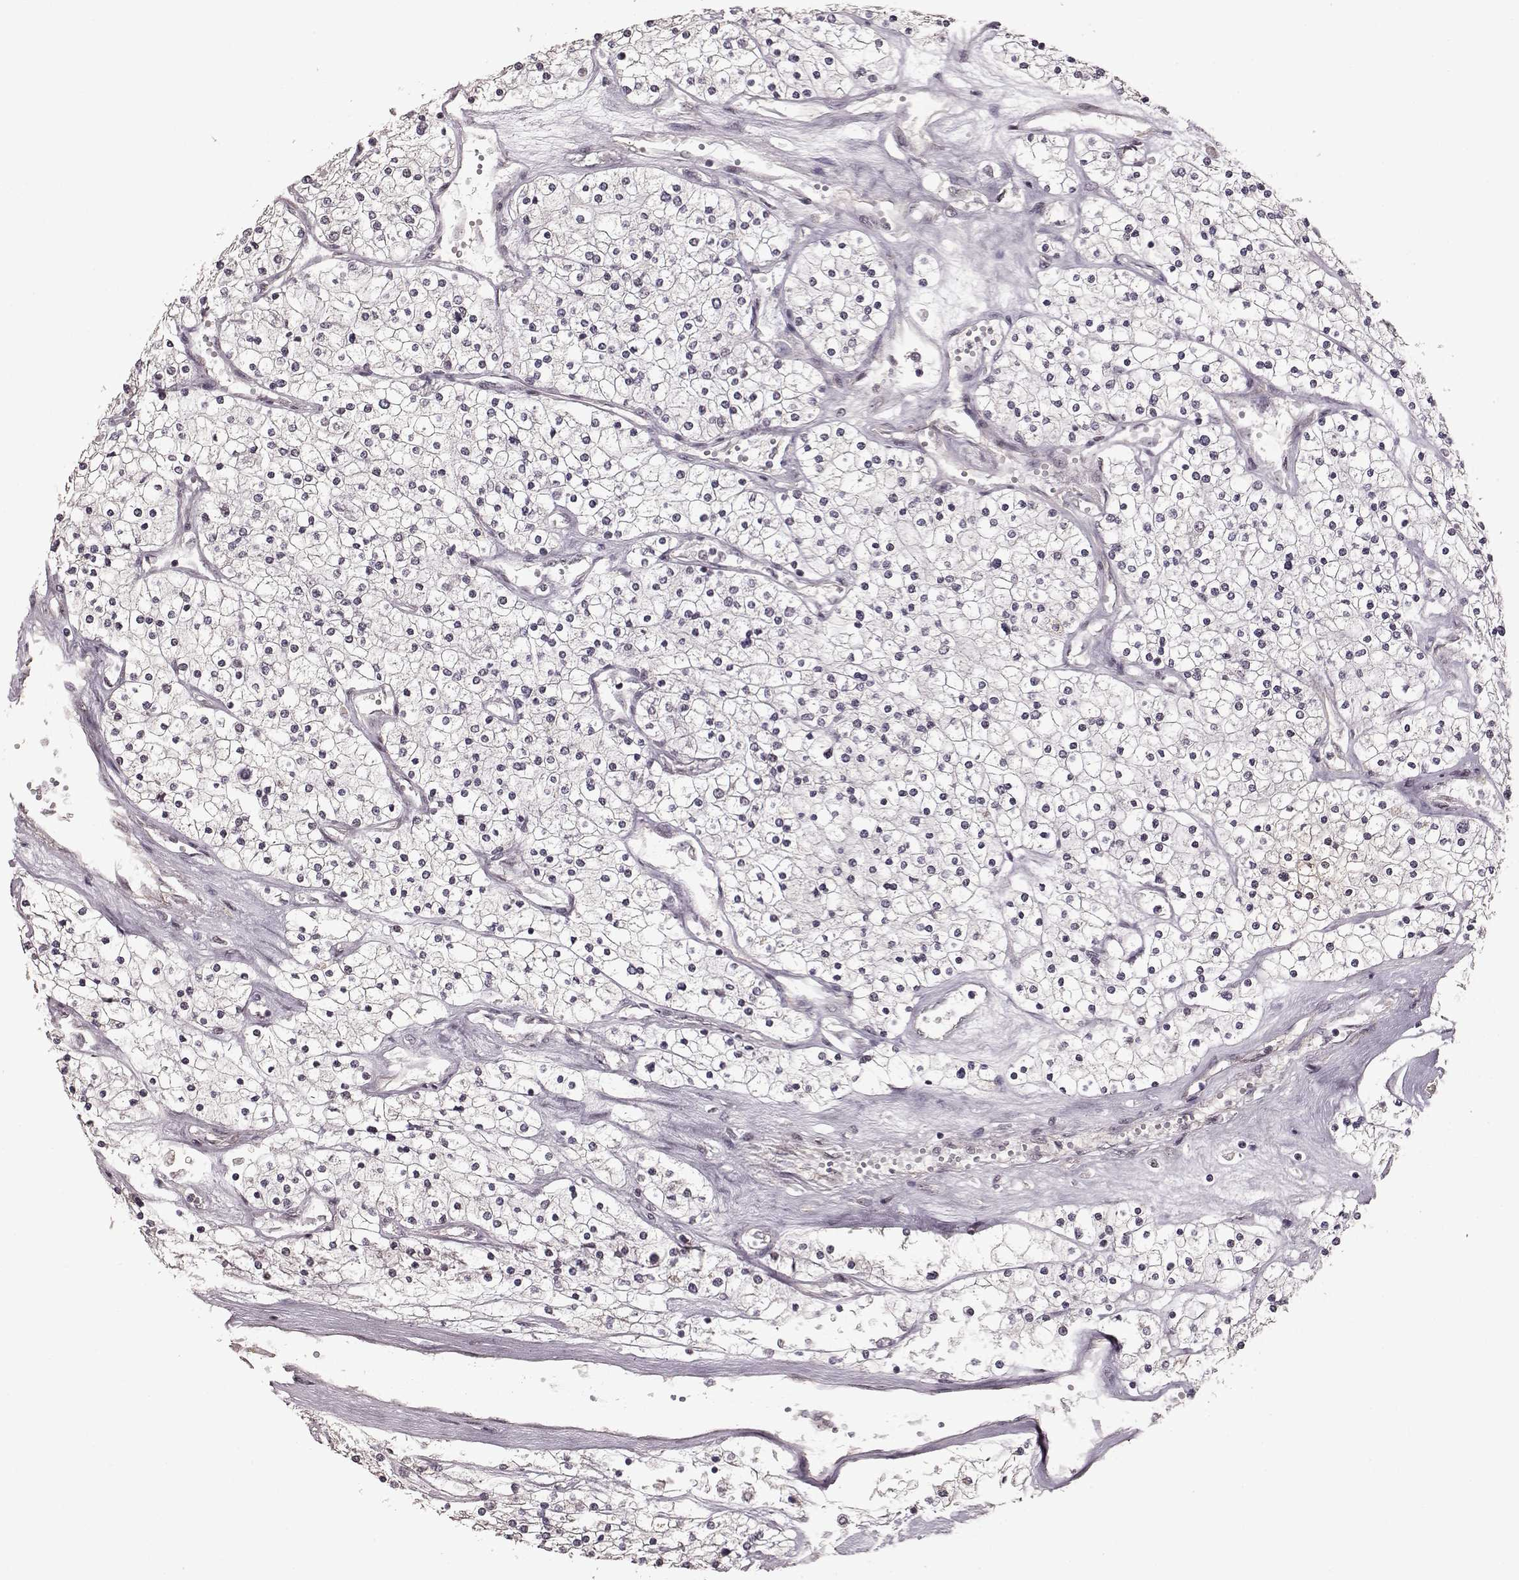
{"staining": {"intensity": "negative", "quantity": "none", "location": "none"}, "tissue": "renal cancer", "cell_type": "Tumor cells", "image_type": "cancer", "snomed": [{"axis": "morphology", "description": "Adenocarcinoma, NOS"}, {"axis": "topography", "description": "Kidney"}], "caption": "Immunohistochemistry of renal cancer demonstrates no staining in tumor cells.", "gene": "RRAGD", "patient": {"sex": "male", "age": 80}}